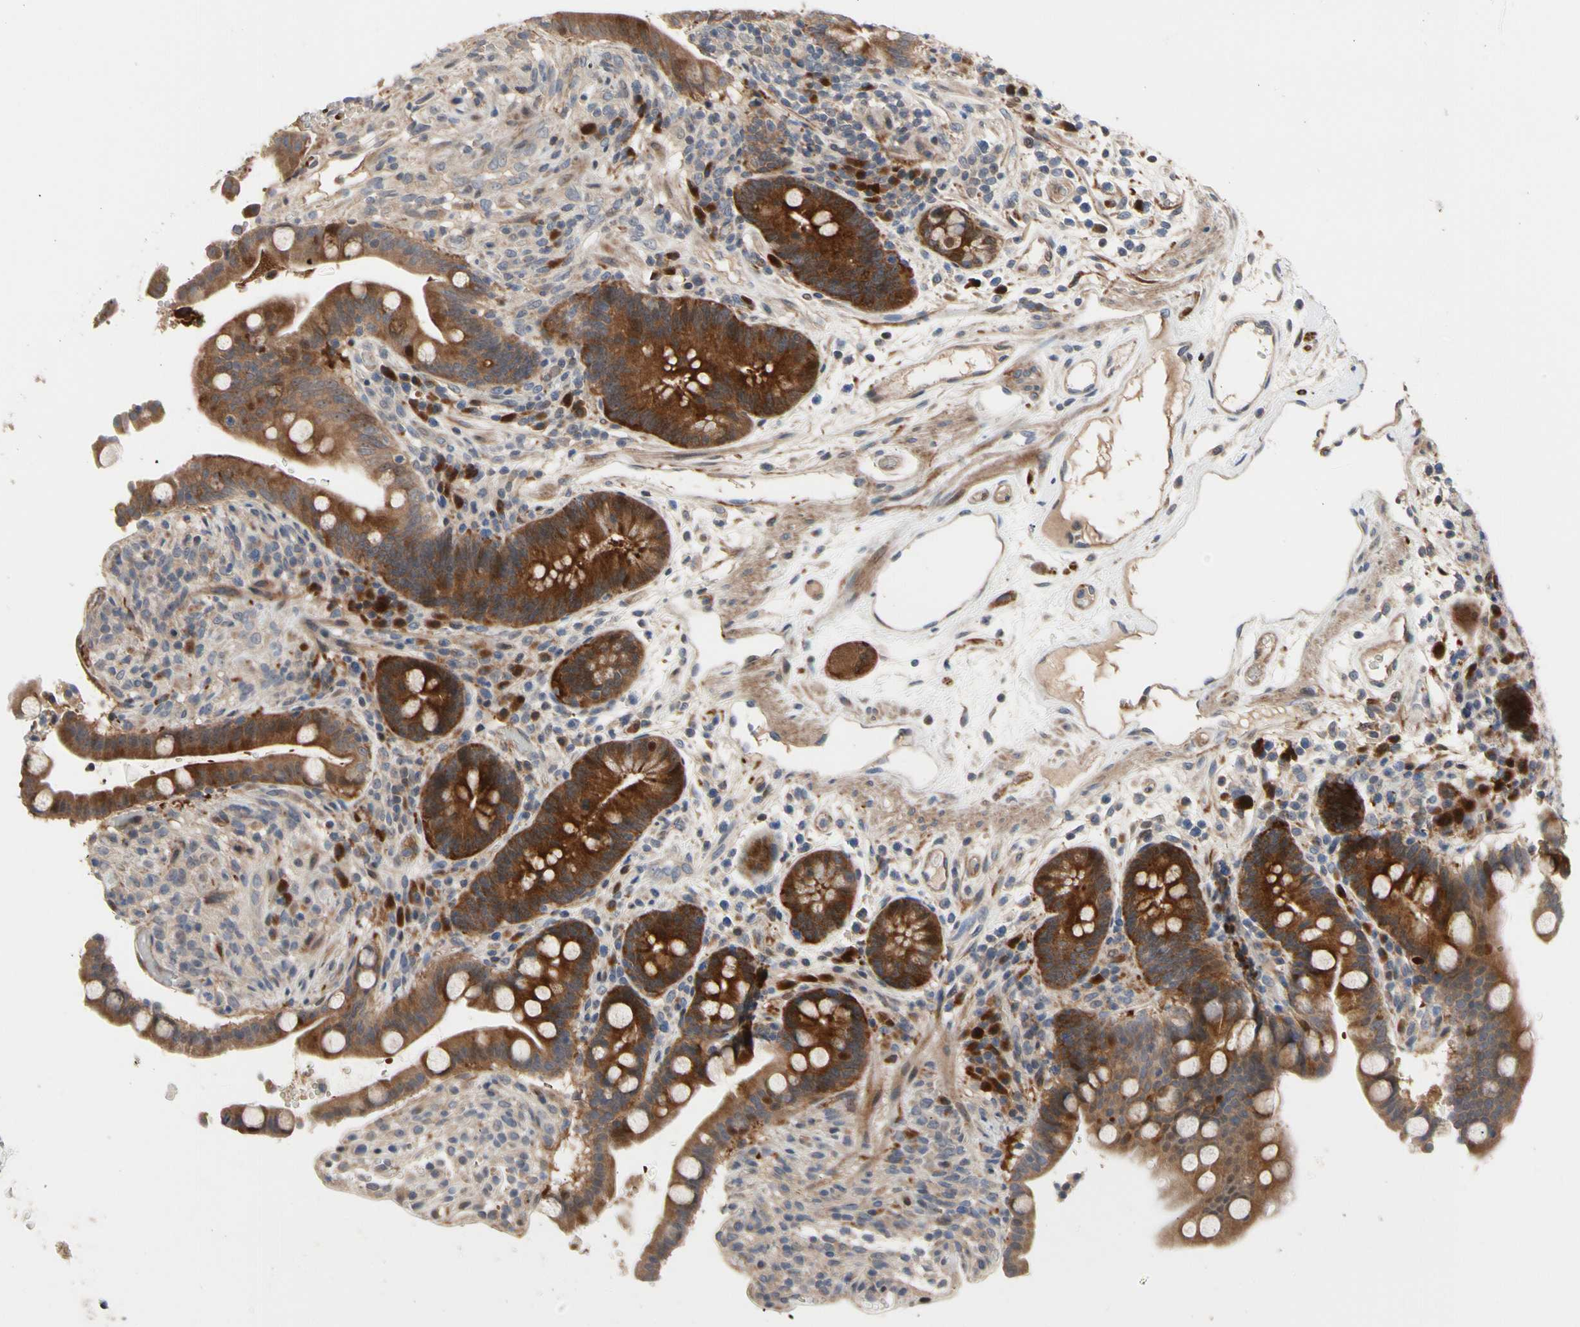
{"staining": {"intensity": "moderate", "quantity": ">75%", "location": "cytoplasmic/membranous"}, "tissue": "colon", "cell_type": "Endothelial cells", "image_type": "normal", "snomed": [{"axis": "morphology", "description": "Normal tissue, NOS"}, {"axis": "topography", "description": "Colon"}], "caption": "The photomicrograph exhibits a brown stain indicating the presence of a protein in the cytoplasmic/membranous of endothelial cells in colon. Using DAB (brown) and hematoxylin (blue) stains, captured at high magnification using brightfield microscopy.", "gene": "HMGCR", "patient": {"sex": "male", "age": 73}}